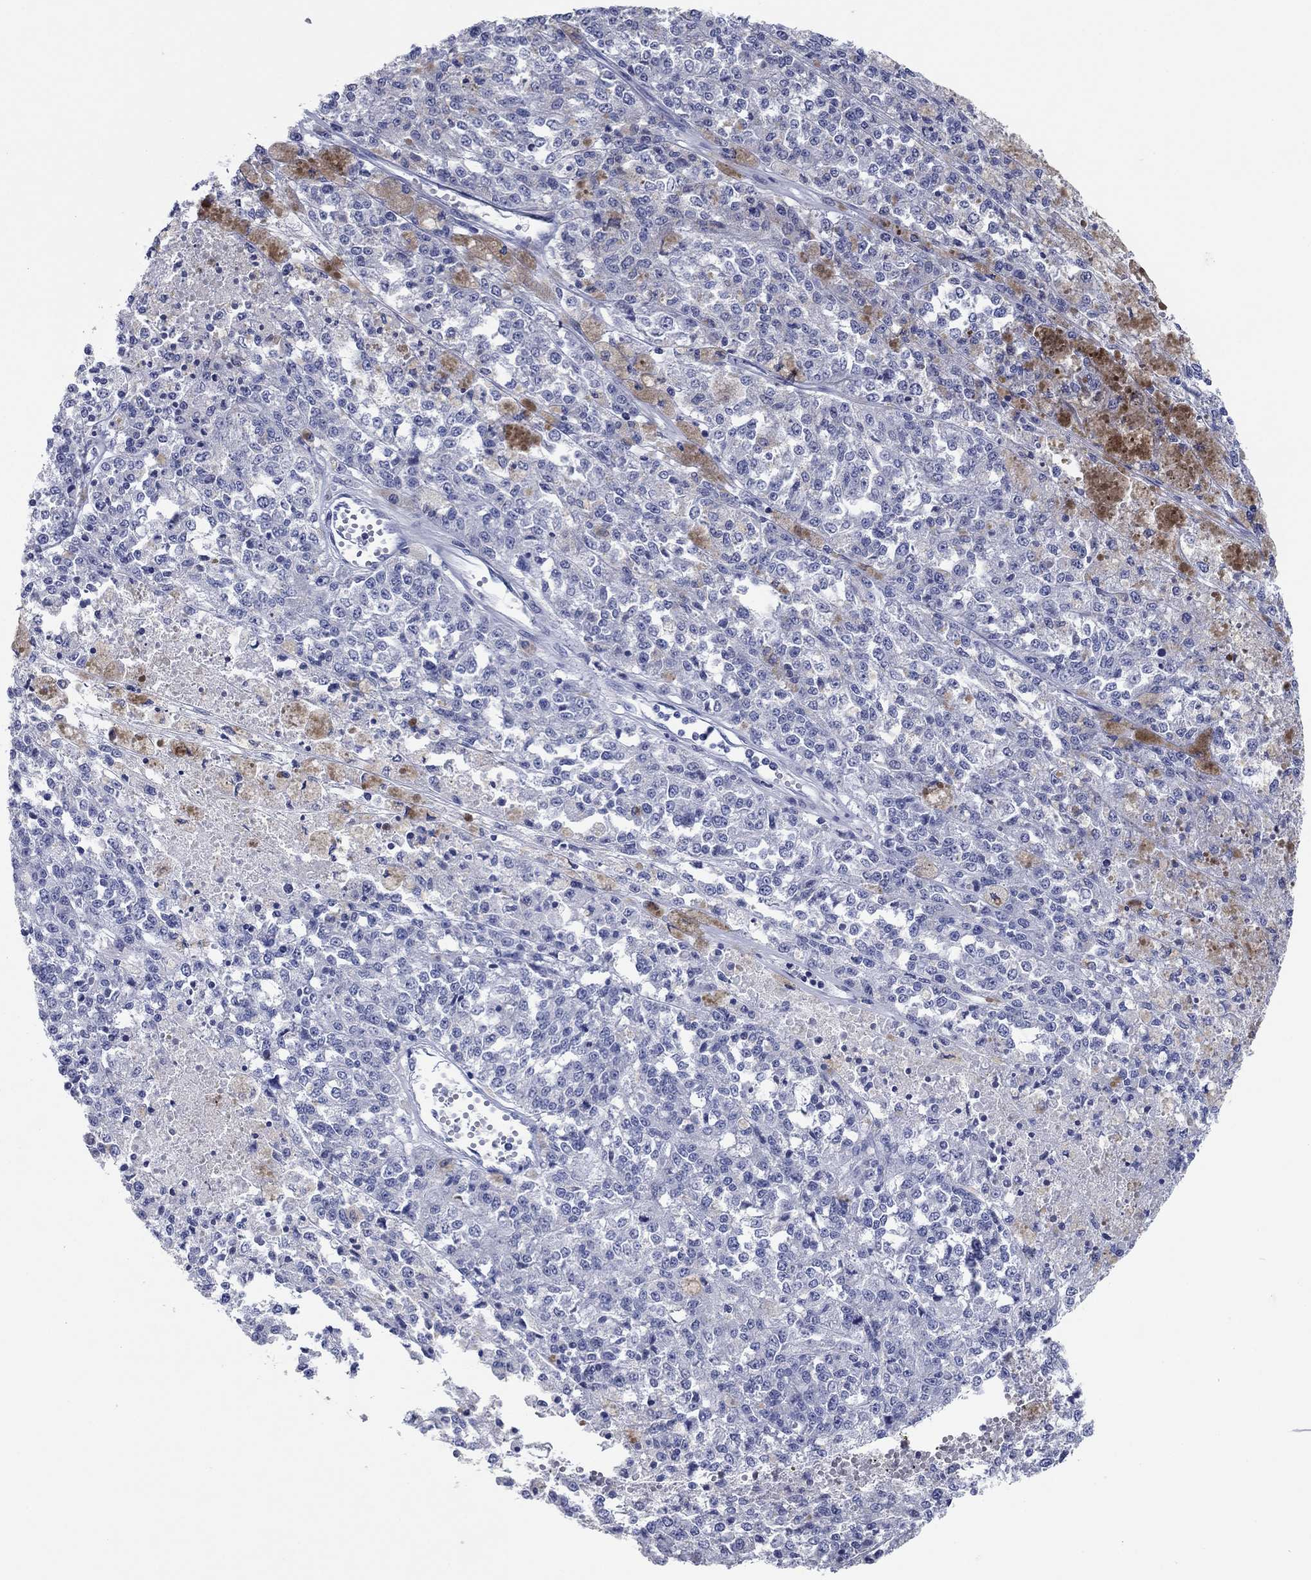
{"staining": {"intensity": "negative", "quantity": "none", "location": "none"}, "tissue": "melanoma", "cell_type": "Tumor cells", "image_type": "cancer", "snomed": [{"axis": "morphology", "description": "Malignant melanoma, Metastatic site"}, {"axis": "topography", "description": "Lymph node"}], "caption": "IHC histopathology image of neoplastic tissue: human malignant melanoma (metastatic site) stained with DAB shows no significant protein expression in tumor cells. Nuclei are stained in blue.", "gene": "POU5F1", "patient": {"sex": "female", "age": 64}}